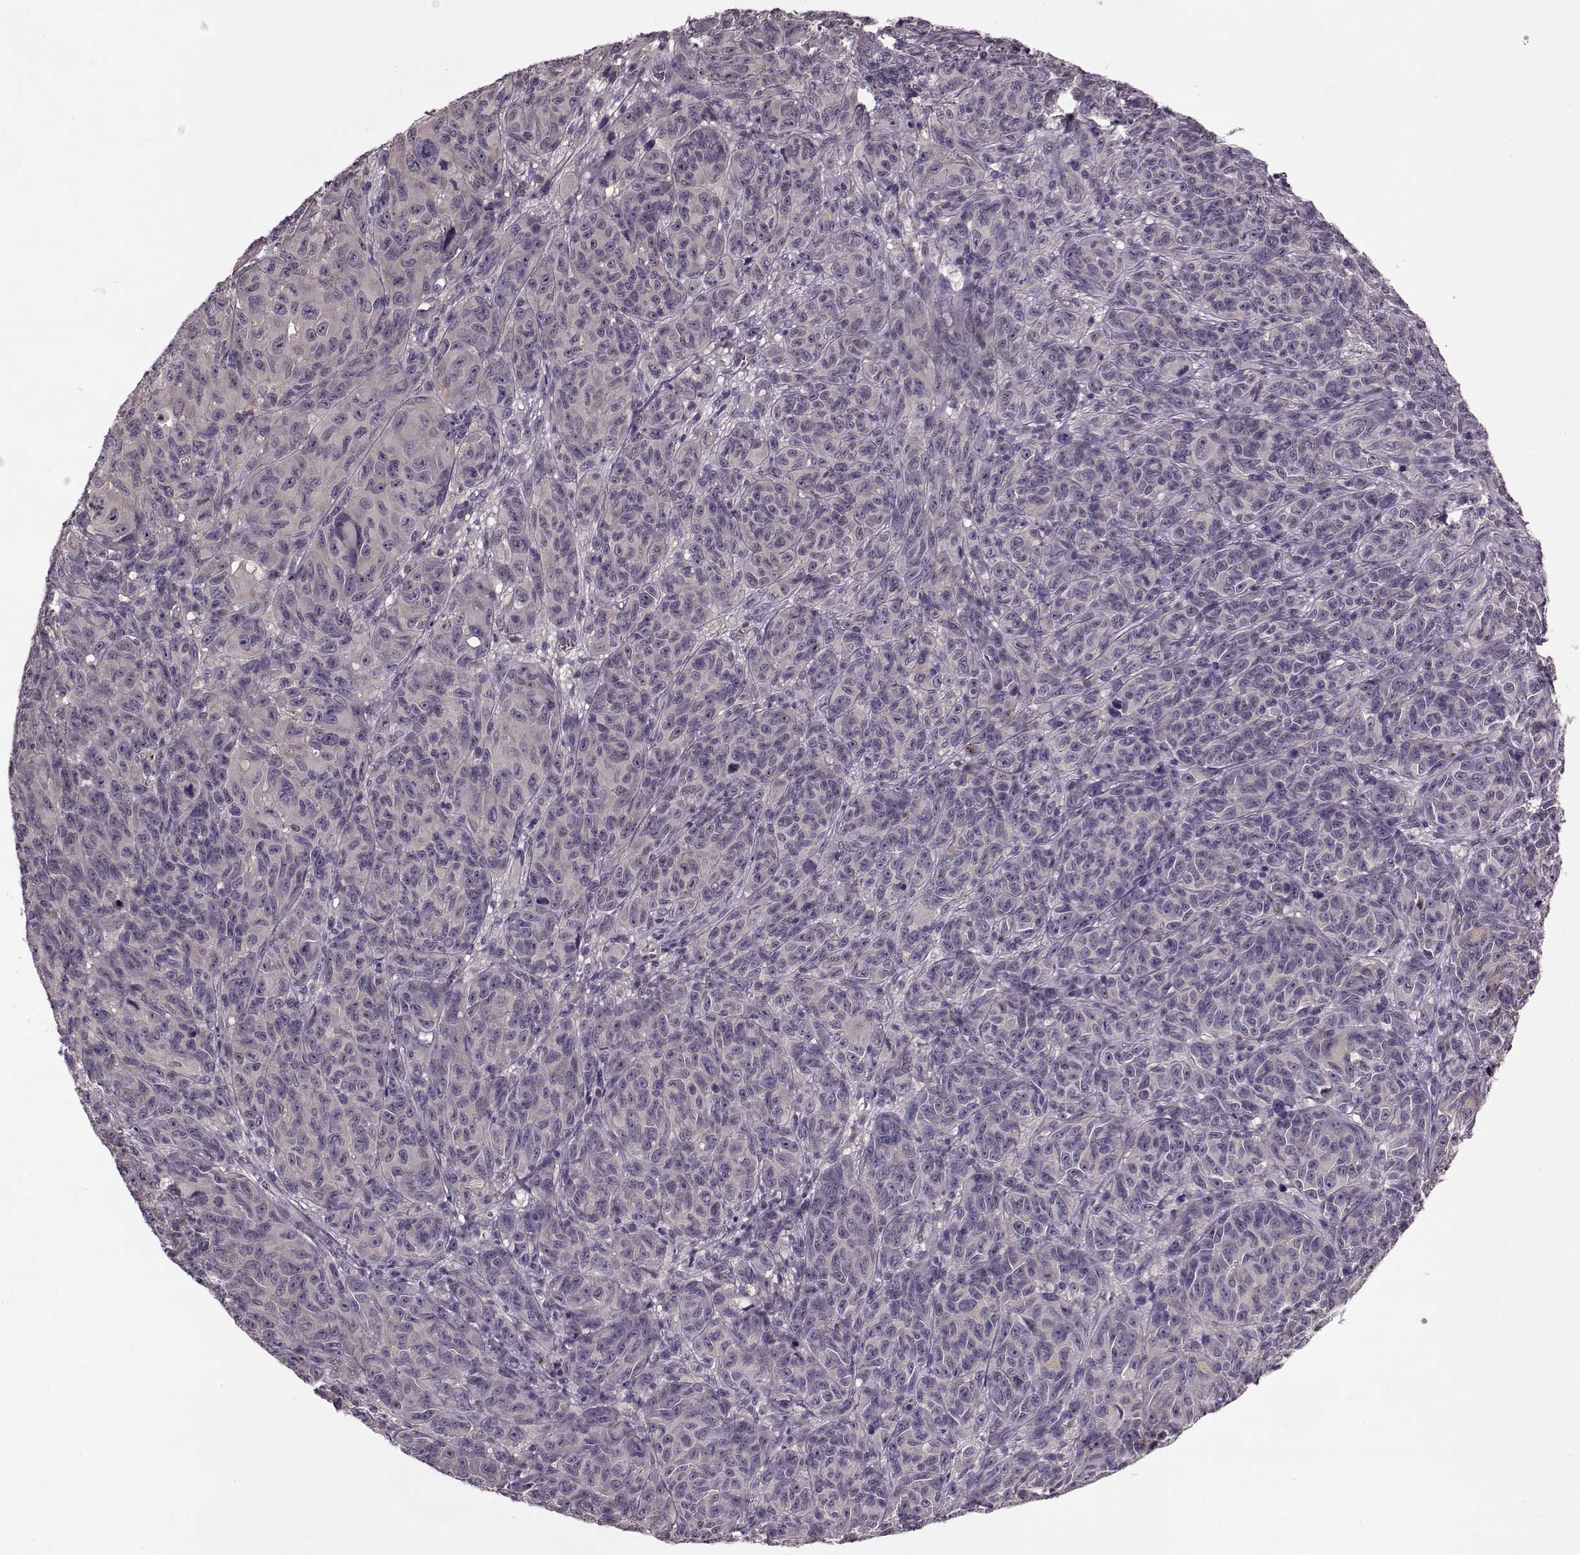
{"staining": {"intensity": "negative", "quantity": "none", "location": "none"}, "tissue": "melanoma", "cell_type": "Tumor cells", "image_type": "cancer", "snomed": [{"axis": "morphology", "description": "Malignant melanoma, NOS"}, {"axis": "topography", "description": "Vulva, labia, clitoris and Bartholin´s gland, NO"}], "caption": "This is a photomicrograph of immunohistochemistry staining of malignant melanoma, which shows no positivity in tumor cells. The staining was performed using DAB to visualize the protein expression in brown, while the nuclei were stained in blue with hematoxylin (Magnification: 20x).", "gene": "ACOT11", "patient": {"sex": "female", "age": 75}}